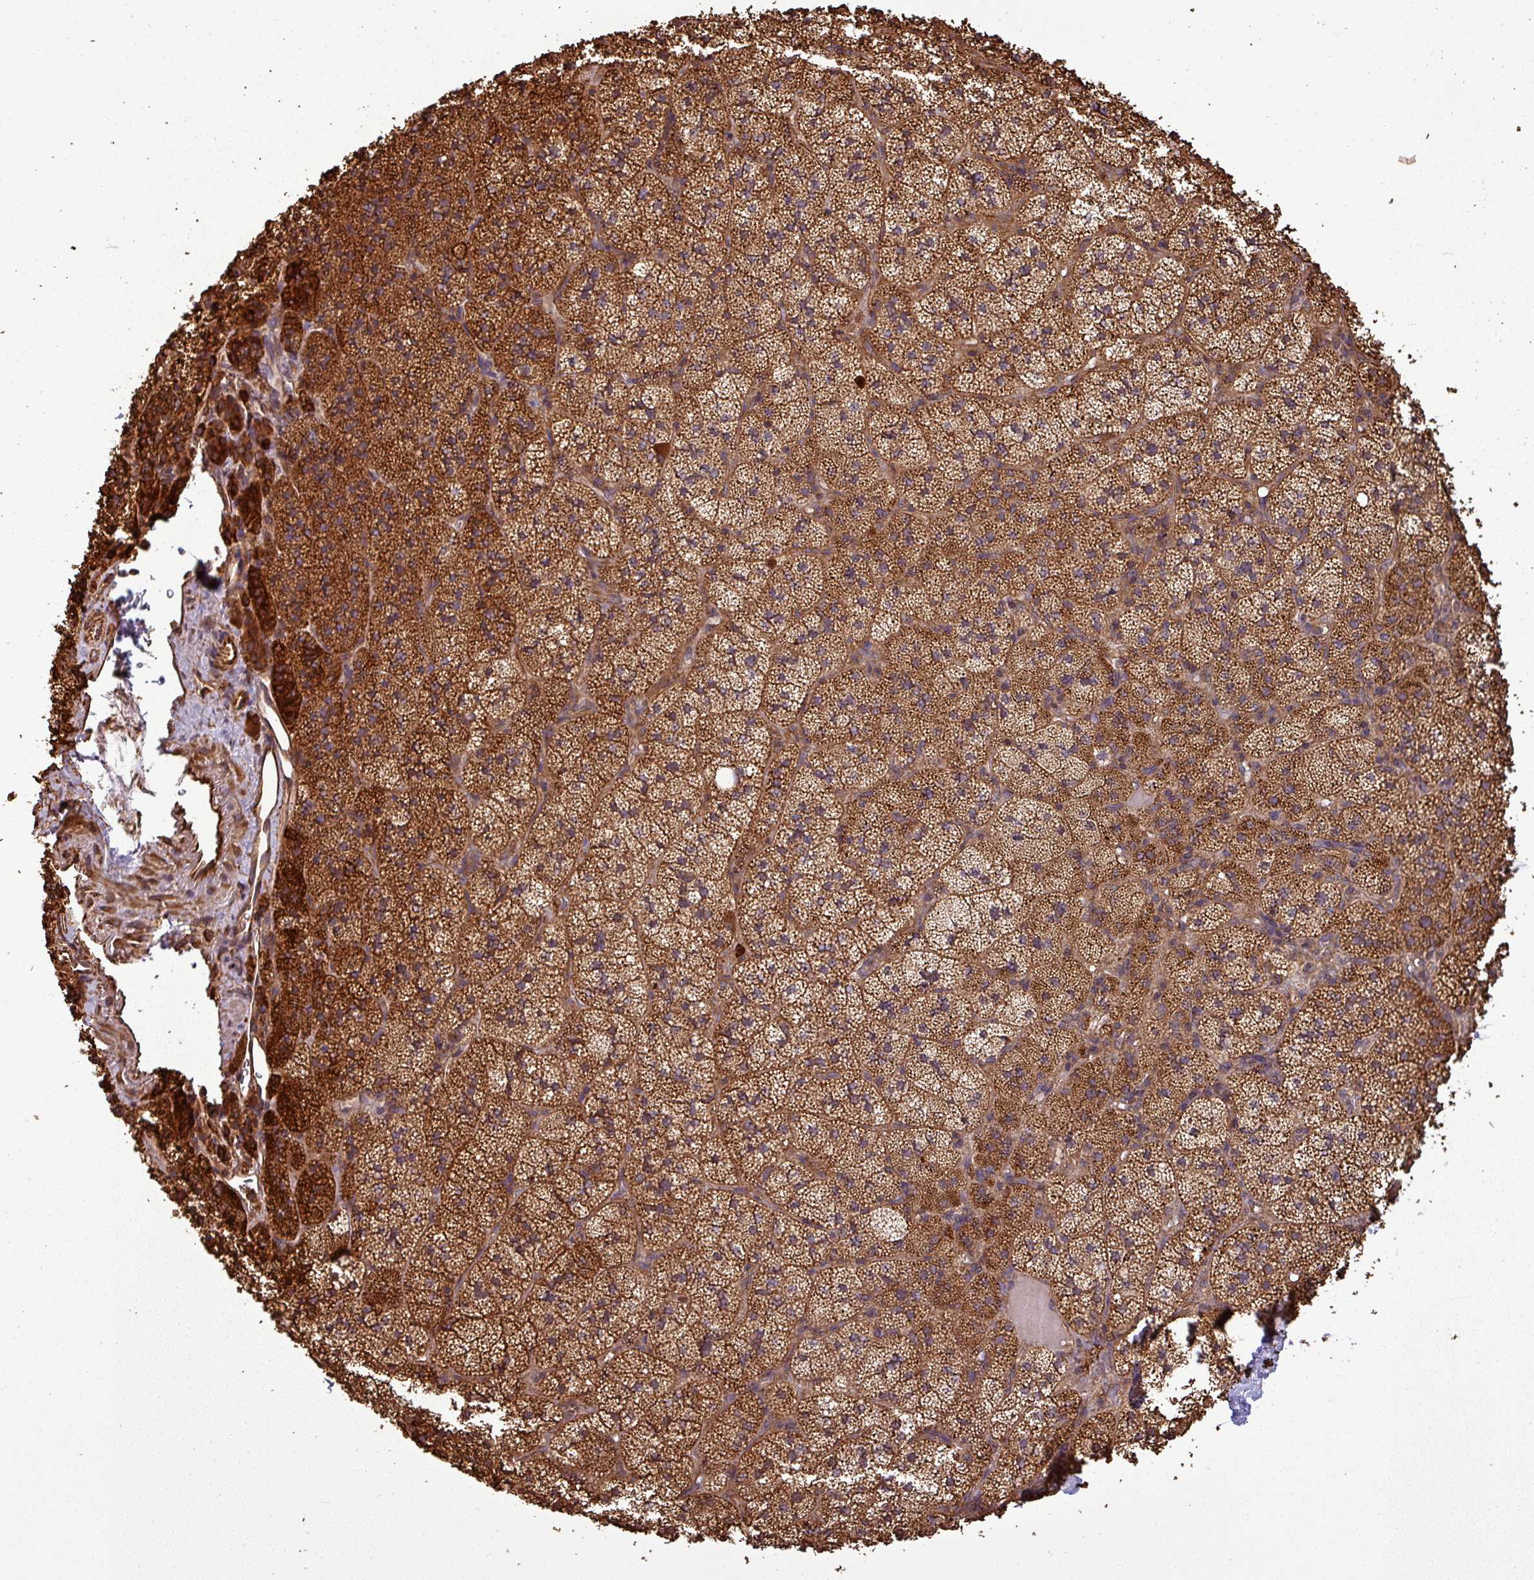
{"staining": {"intensity": "strong", "quantity": ">75%", "location": "cytoplasmic/membranous"}, "tissue": "adrenal gland", "cell_type": "Glandular cells", "image_type": "normal", "snomed": [{"axis": "morphology", "description": "Normal tissue, NOS"}, {"axis": "topography", "description": "Adrenal gland"}], "caption": "IHC (DAB (3,3'-diaminobenzidine)) staining of unremarkable adrenal gland reveals strong cytoplasmic/membranous protein positivity in approximately >75% of glandular cells. The protein of interest is shown in brown color, while the nuclei are stained blue.", "gene": "PLEKHM1", "patient": {"sex": "female", "age": 58}}